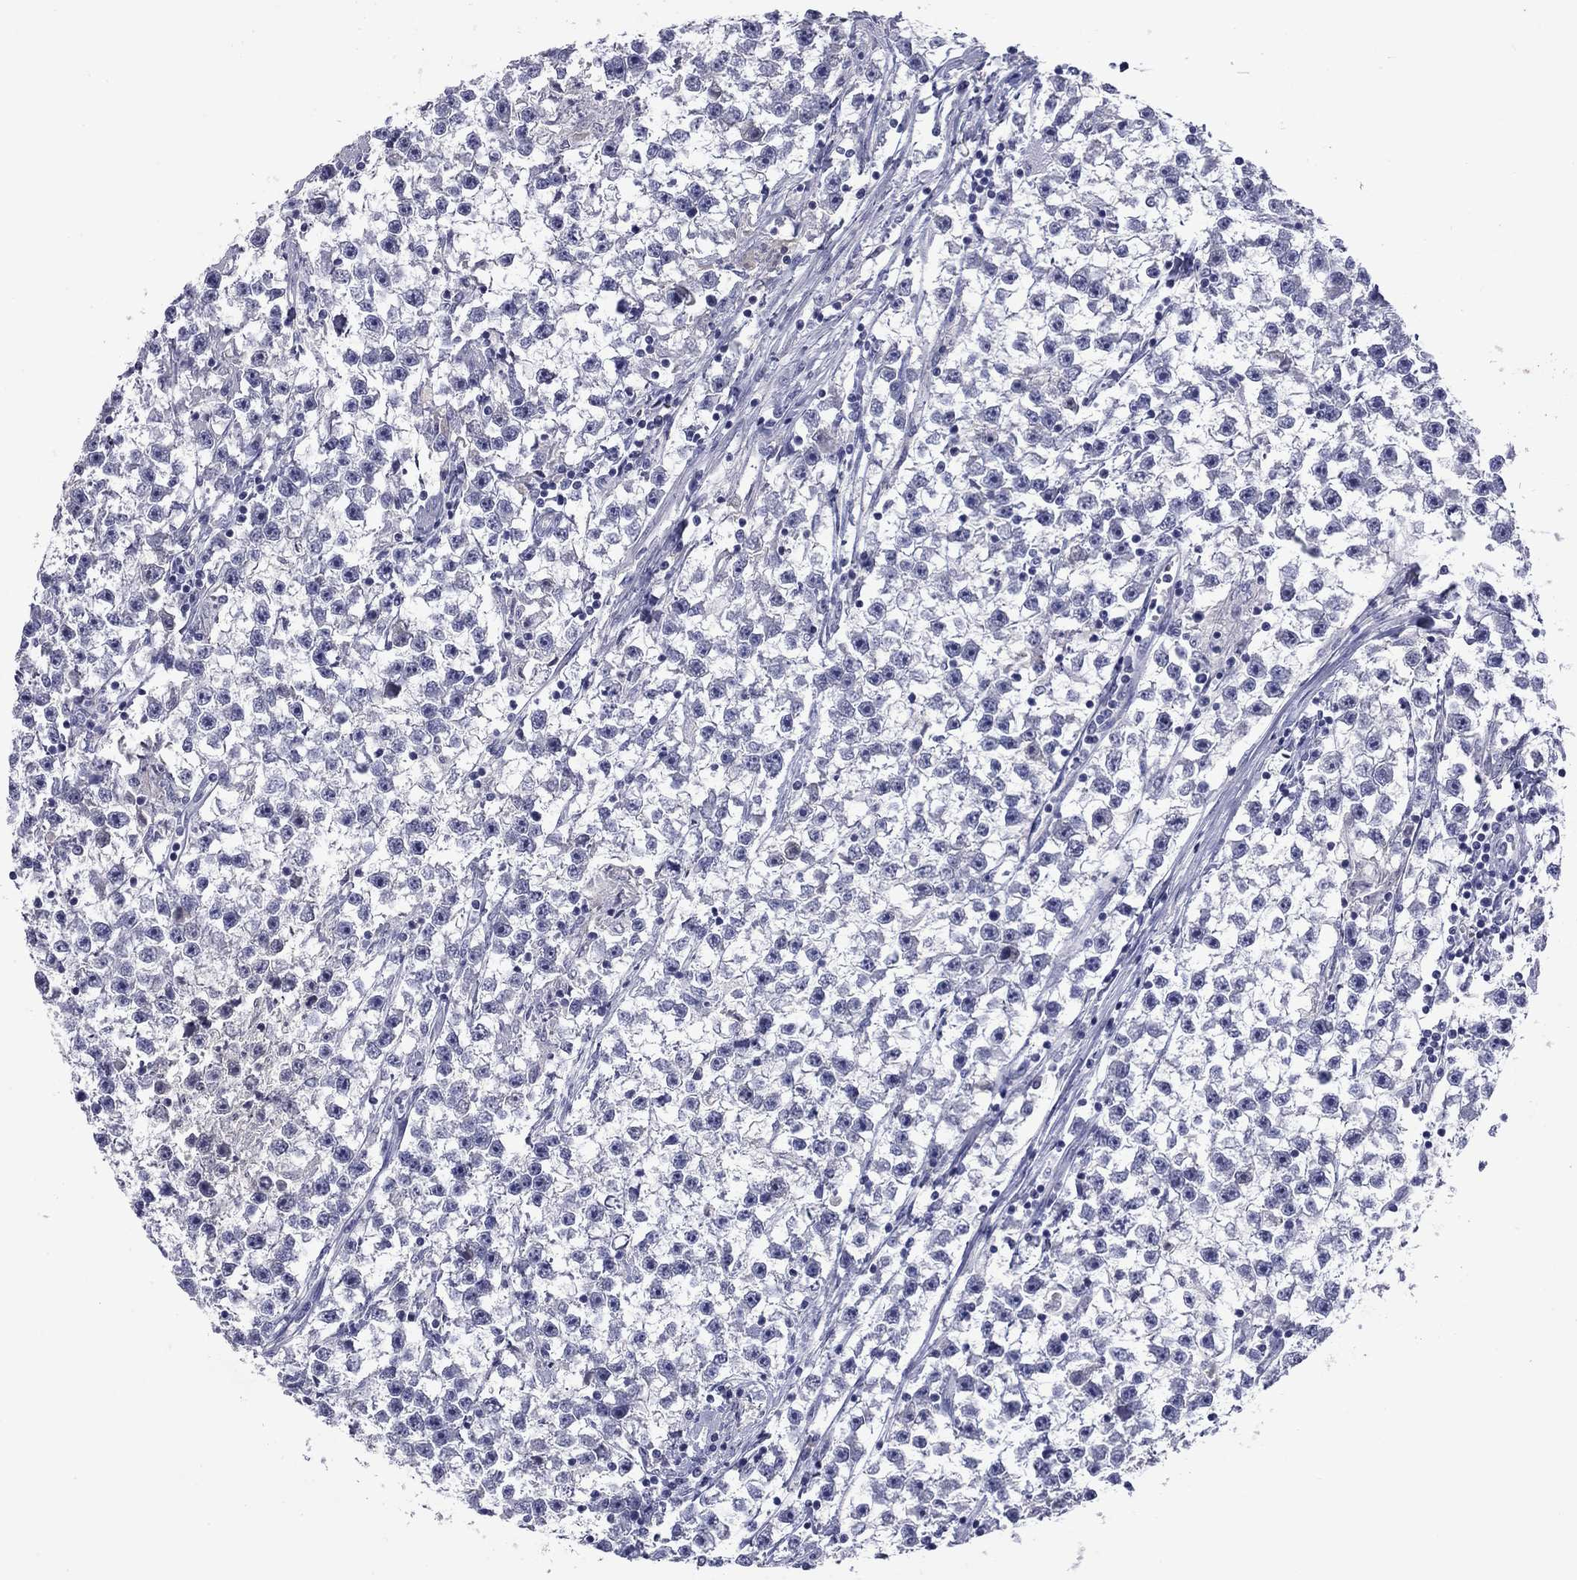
{"staining": {"intensity": "negative", "quantity": "none", "location": "none"}, "tissue": "testis cancer", "cell_type": "Tumor cells", "image_type": "cancer", "snomed": [{"axis": "morphology", "description": "Seminoma, NOS"}, {"axis": "topography", "description": "Testis"}], "caption": "Tumor cells show no significant positivity in testis cancer (seminoma). (DAB IHC, high magnification).", "gene": "CFAP119", "patient": {"sex": "male", "age": 59}}